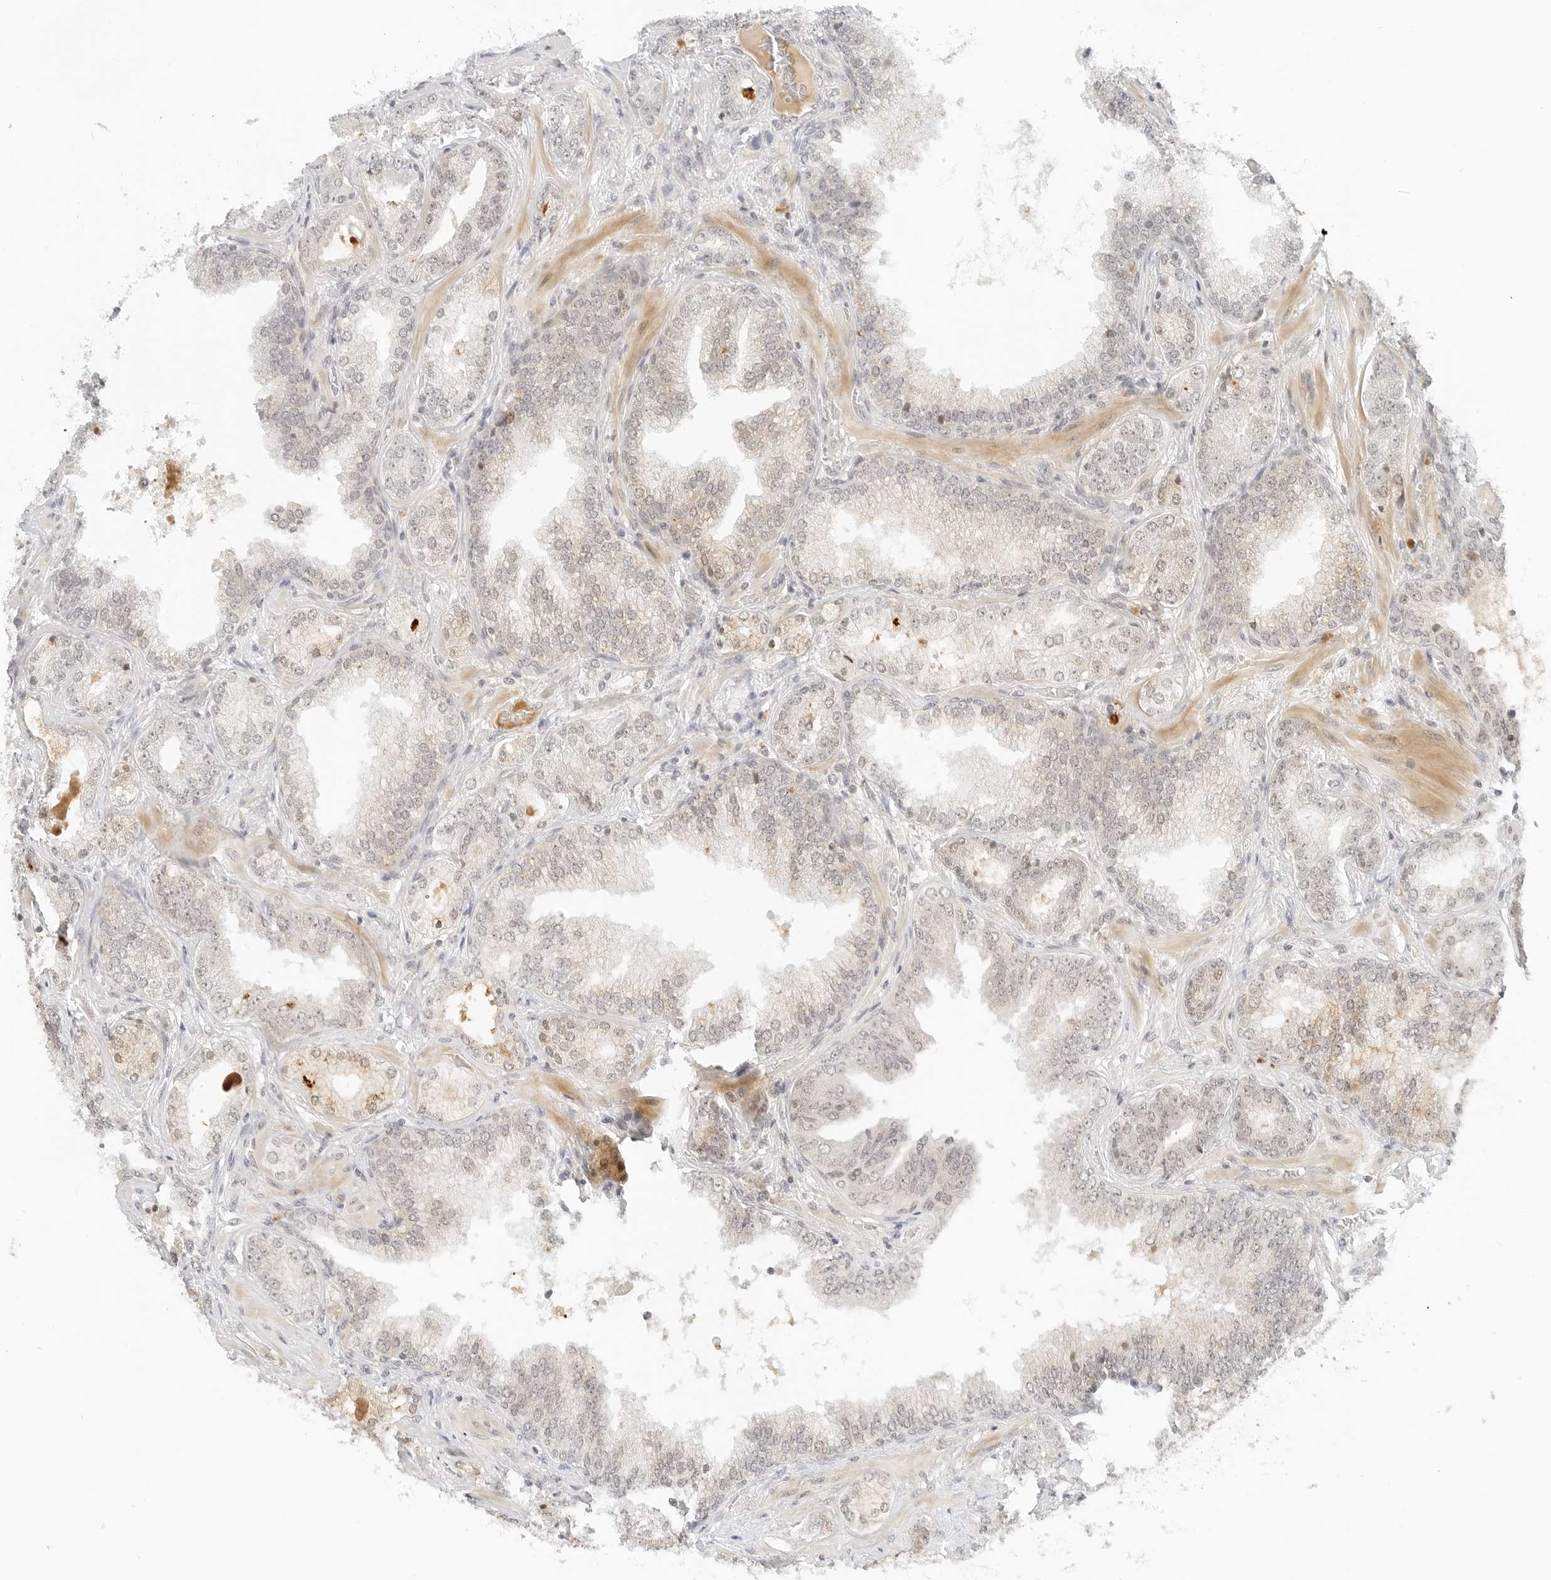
{"staining": {"intensity": "negative", "quantity": "none", "location": "none"}, "tissue": "prostate cancer", "cell_type": "Tumor cells", "image_type": "cancer", "snomed": [{"axis": "morphology", "description": "Adenocarcinoma, High grade"}, {"axis": "topography", "description": "Prostate"}], "caption": "Micrograph shows no significant protein positivity in tumor cells of prostate adenocarcinoma (high-grade).", "gene": "NEO1", "patient": {"sex": "male", "age": 58}}